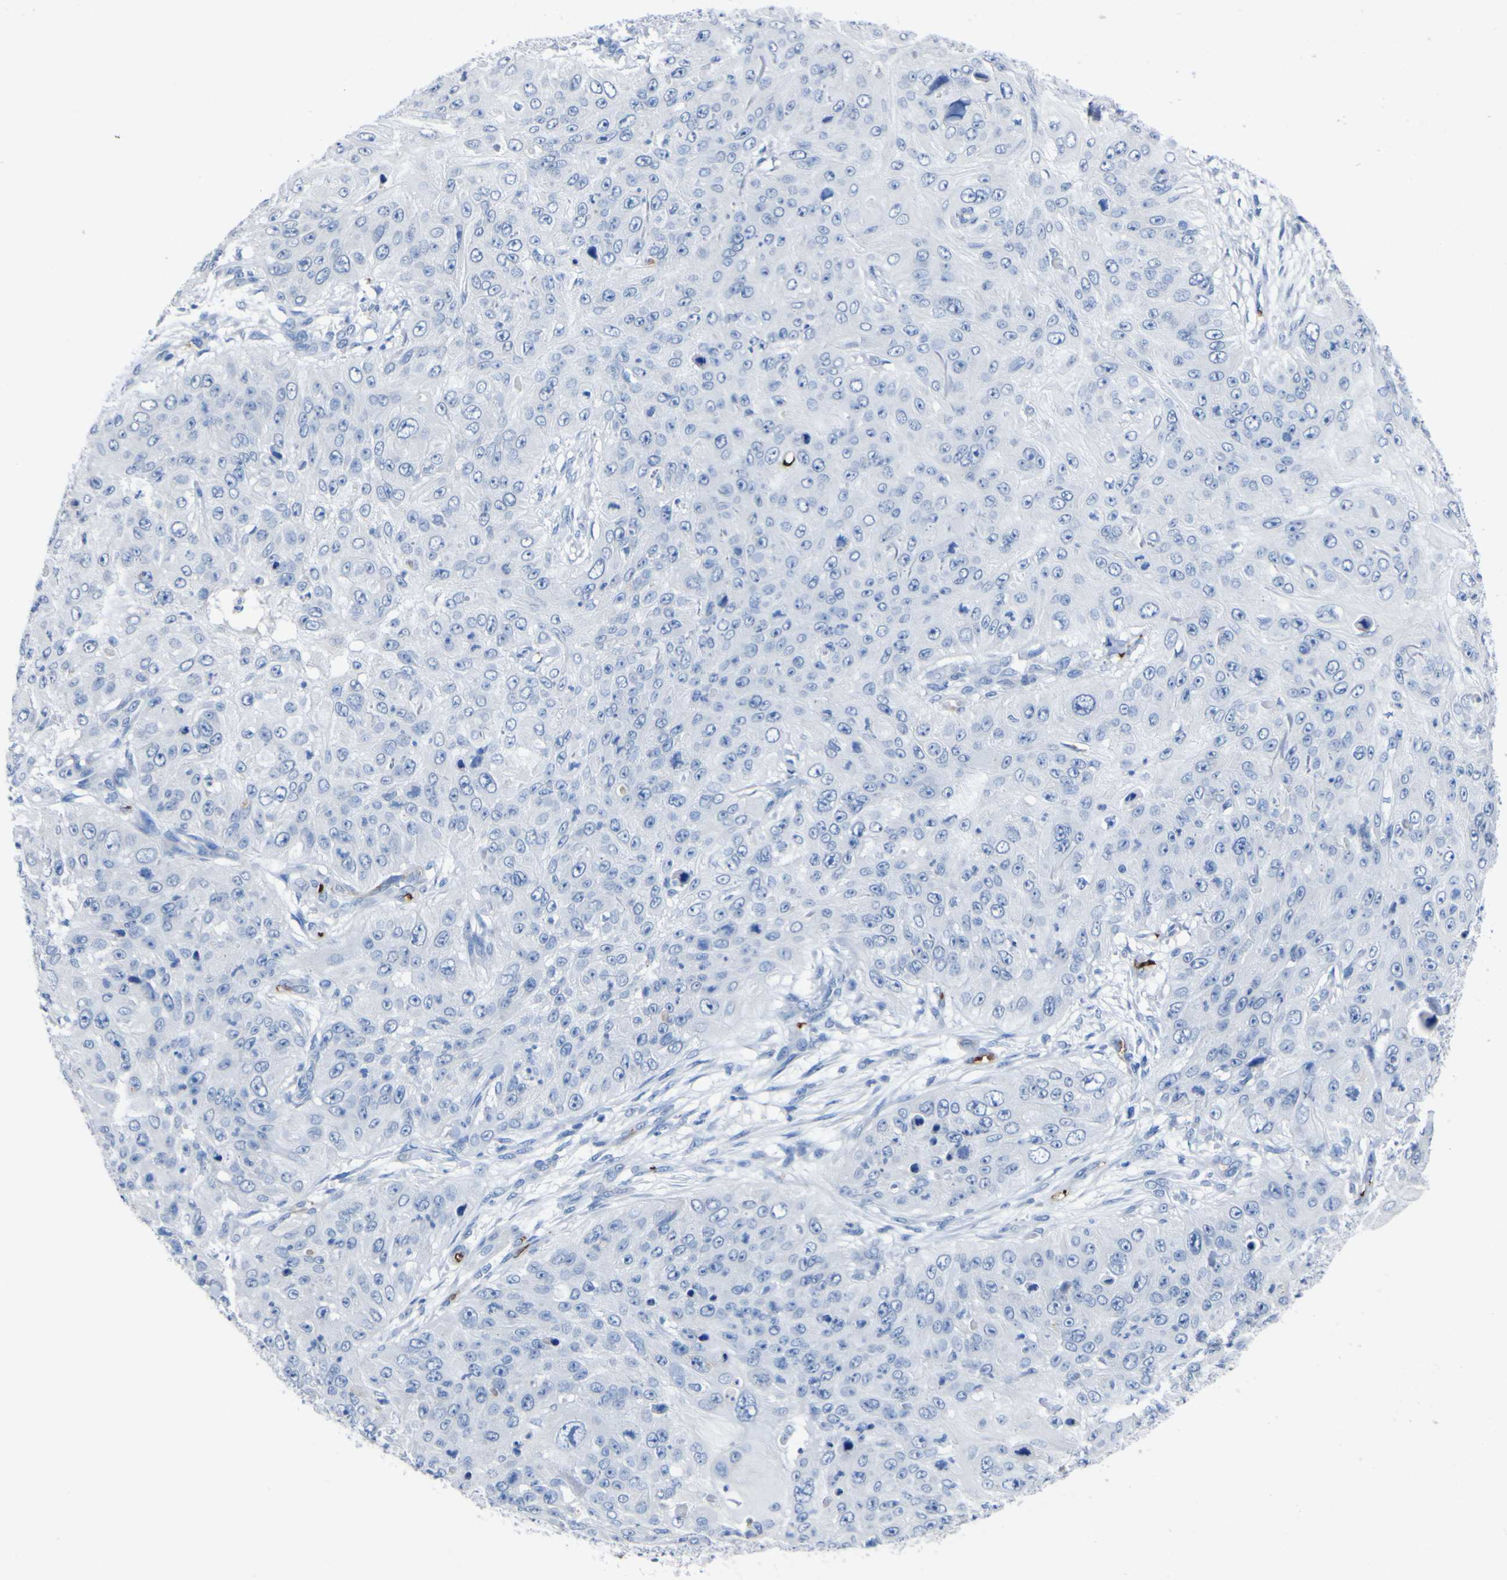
{"staining": {"intensity": "negative", "quantity": "none", "location": "none"}, "tissue": "skin cancer", "cell_type": "Tumor cells", "image_type": "cancer", "snomed": [{"axis": "morphology", "description": "Squamous cell carcinoma, NOS"}, {"axis": "topography", "description": "Skin"}], "caption": "An image of human squamous cell carcinoma (skin) is negative for staining in tumor cells.", "gene": "GCM1", "patient": {"sex": "female", "age": 80}}